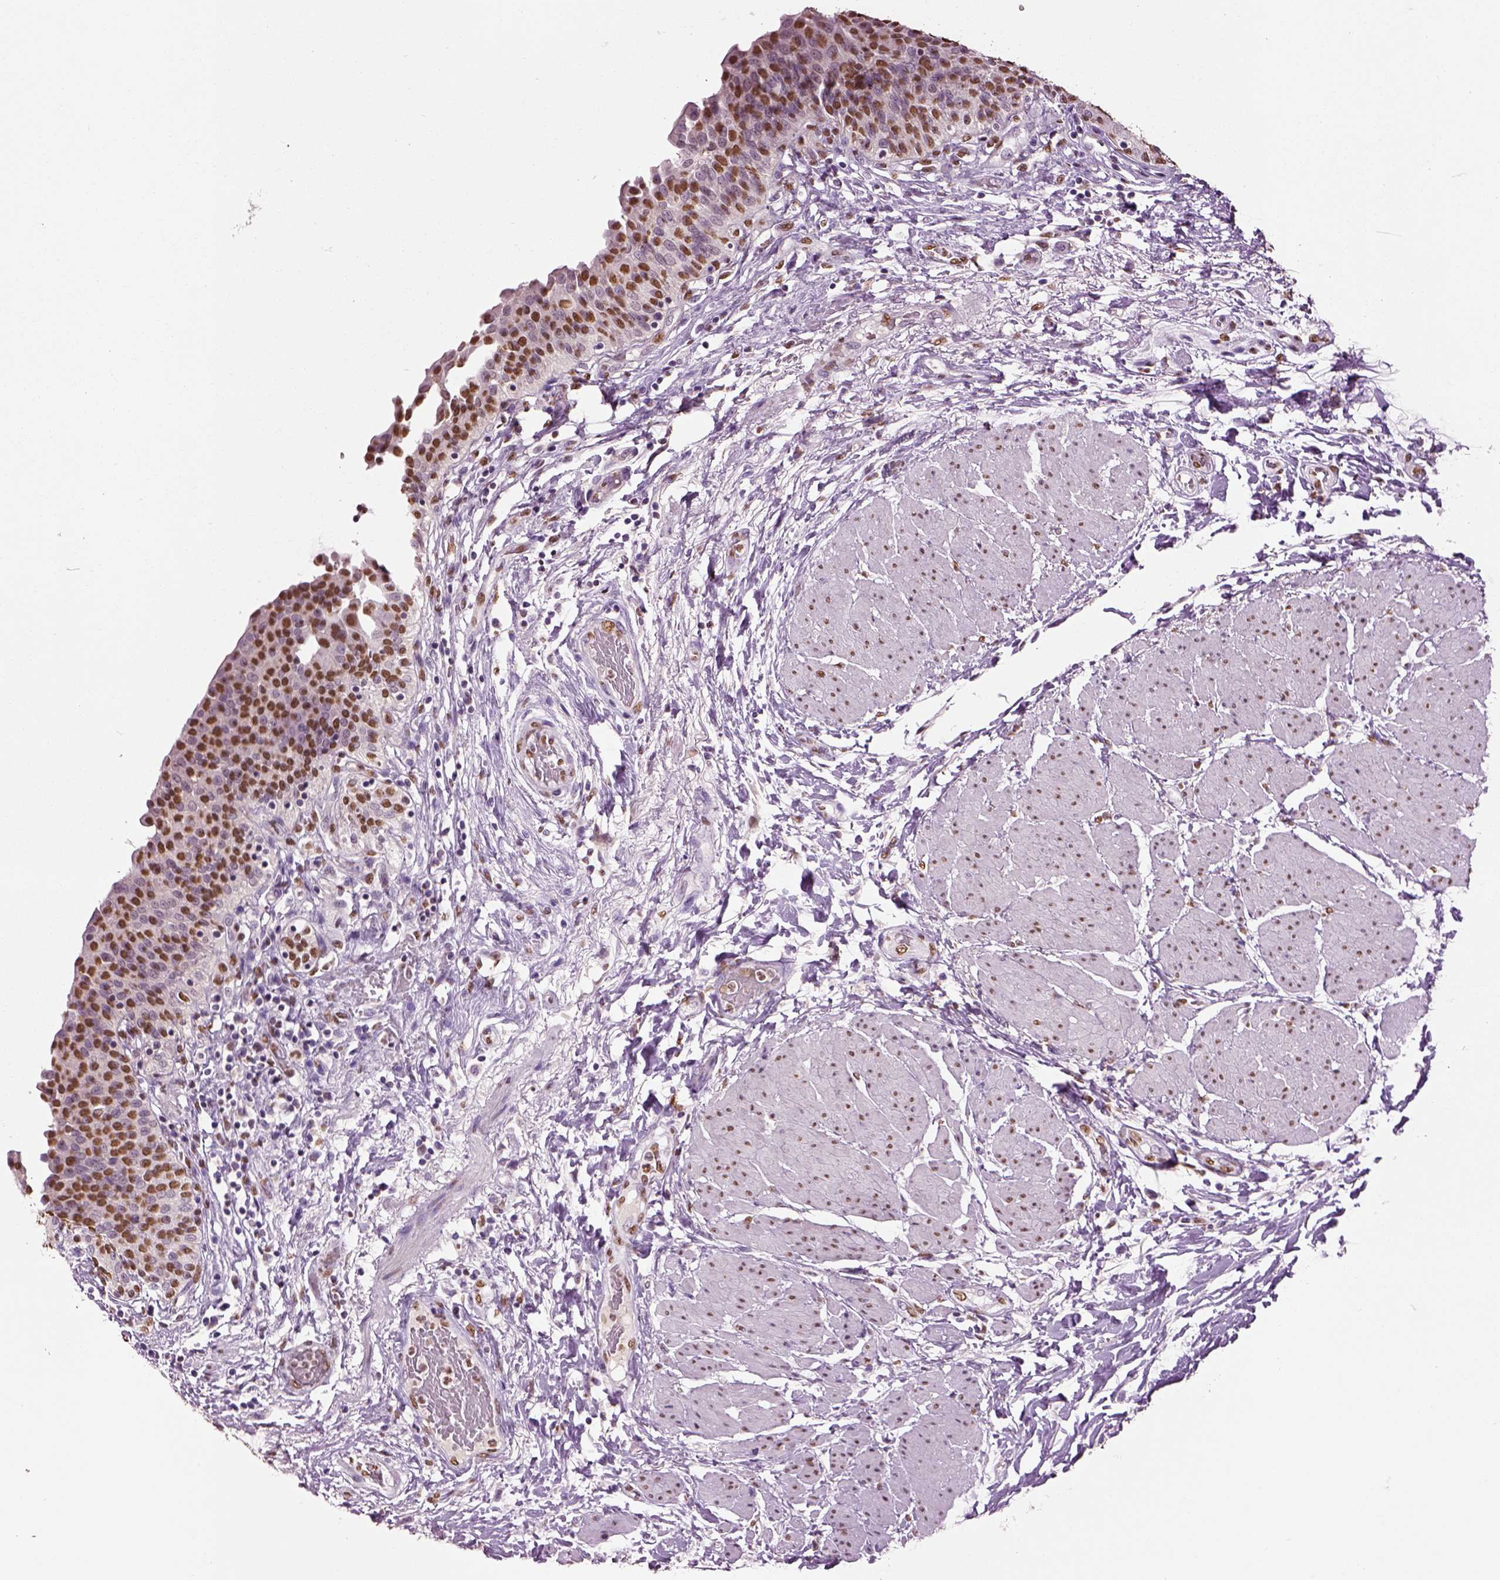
{"staining": {"intensity": "moderate", "quantity": "25%-75%", "location": "nuclear"}, "tissue": "urinary bladder", "cell_type": "Urothelial cells", "image_type": "normal", "snomed": [{"axis": "morphology", "description": "Normal tissue, NOS"}, {"axis": "morphology", "description": "Metaplasia, NOS"}, {"axis": "topography", "description": "Urinary bladder"}], "caption": "Immunohistochemistry of unremarkable urinary bladder demonstrates medium levels of moderate nuclear expression in approximately 25%-75% of urothelial cells. (IHC, brightfield microscopy, high magnification).", "gene": "DDX3X", "patient": {"sex": "male", "age": 68}}